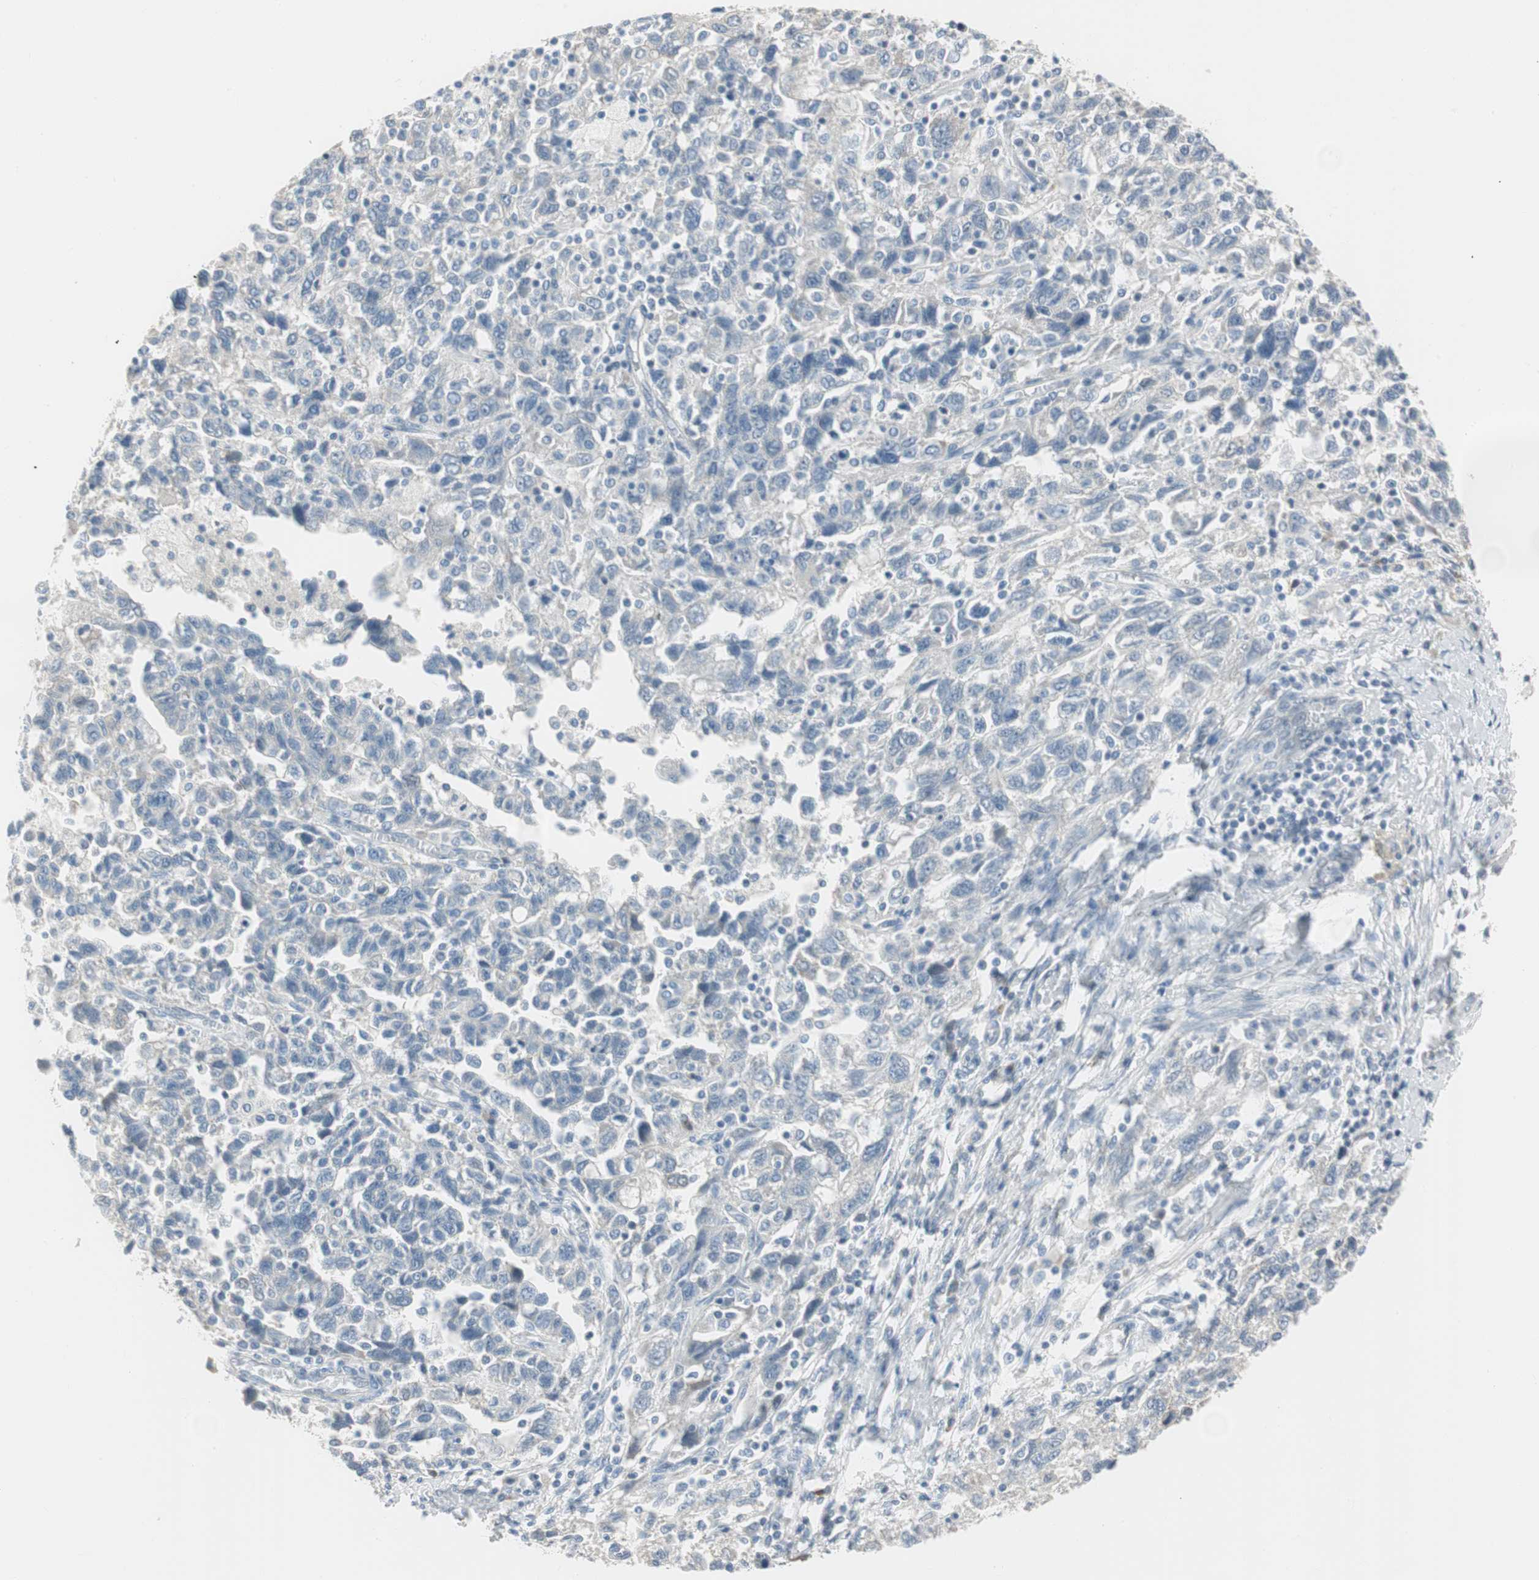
{"staining": {"intensity": "negative", "quantity": "none", "location": "none"}, "tissue": "ovarian cancer", "cell_type": "Tumor cells", "image_type": "cancer", "snomed": [{"axis": "morphology", "description": "Carcinoma, NOS"}, {"axis": "morphology", "description": "Cystadenocarcinoma, serous, NOS"}, {"axis": "topography", "description": "Ovary"}], "caption": "This is an immunohistochemistry photomicrograph of carcinoma (ovarian). There is no positivity in tumor cells.", "gene": "SPINK4", "patient": {"sex": "female", "age": 69}}